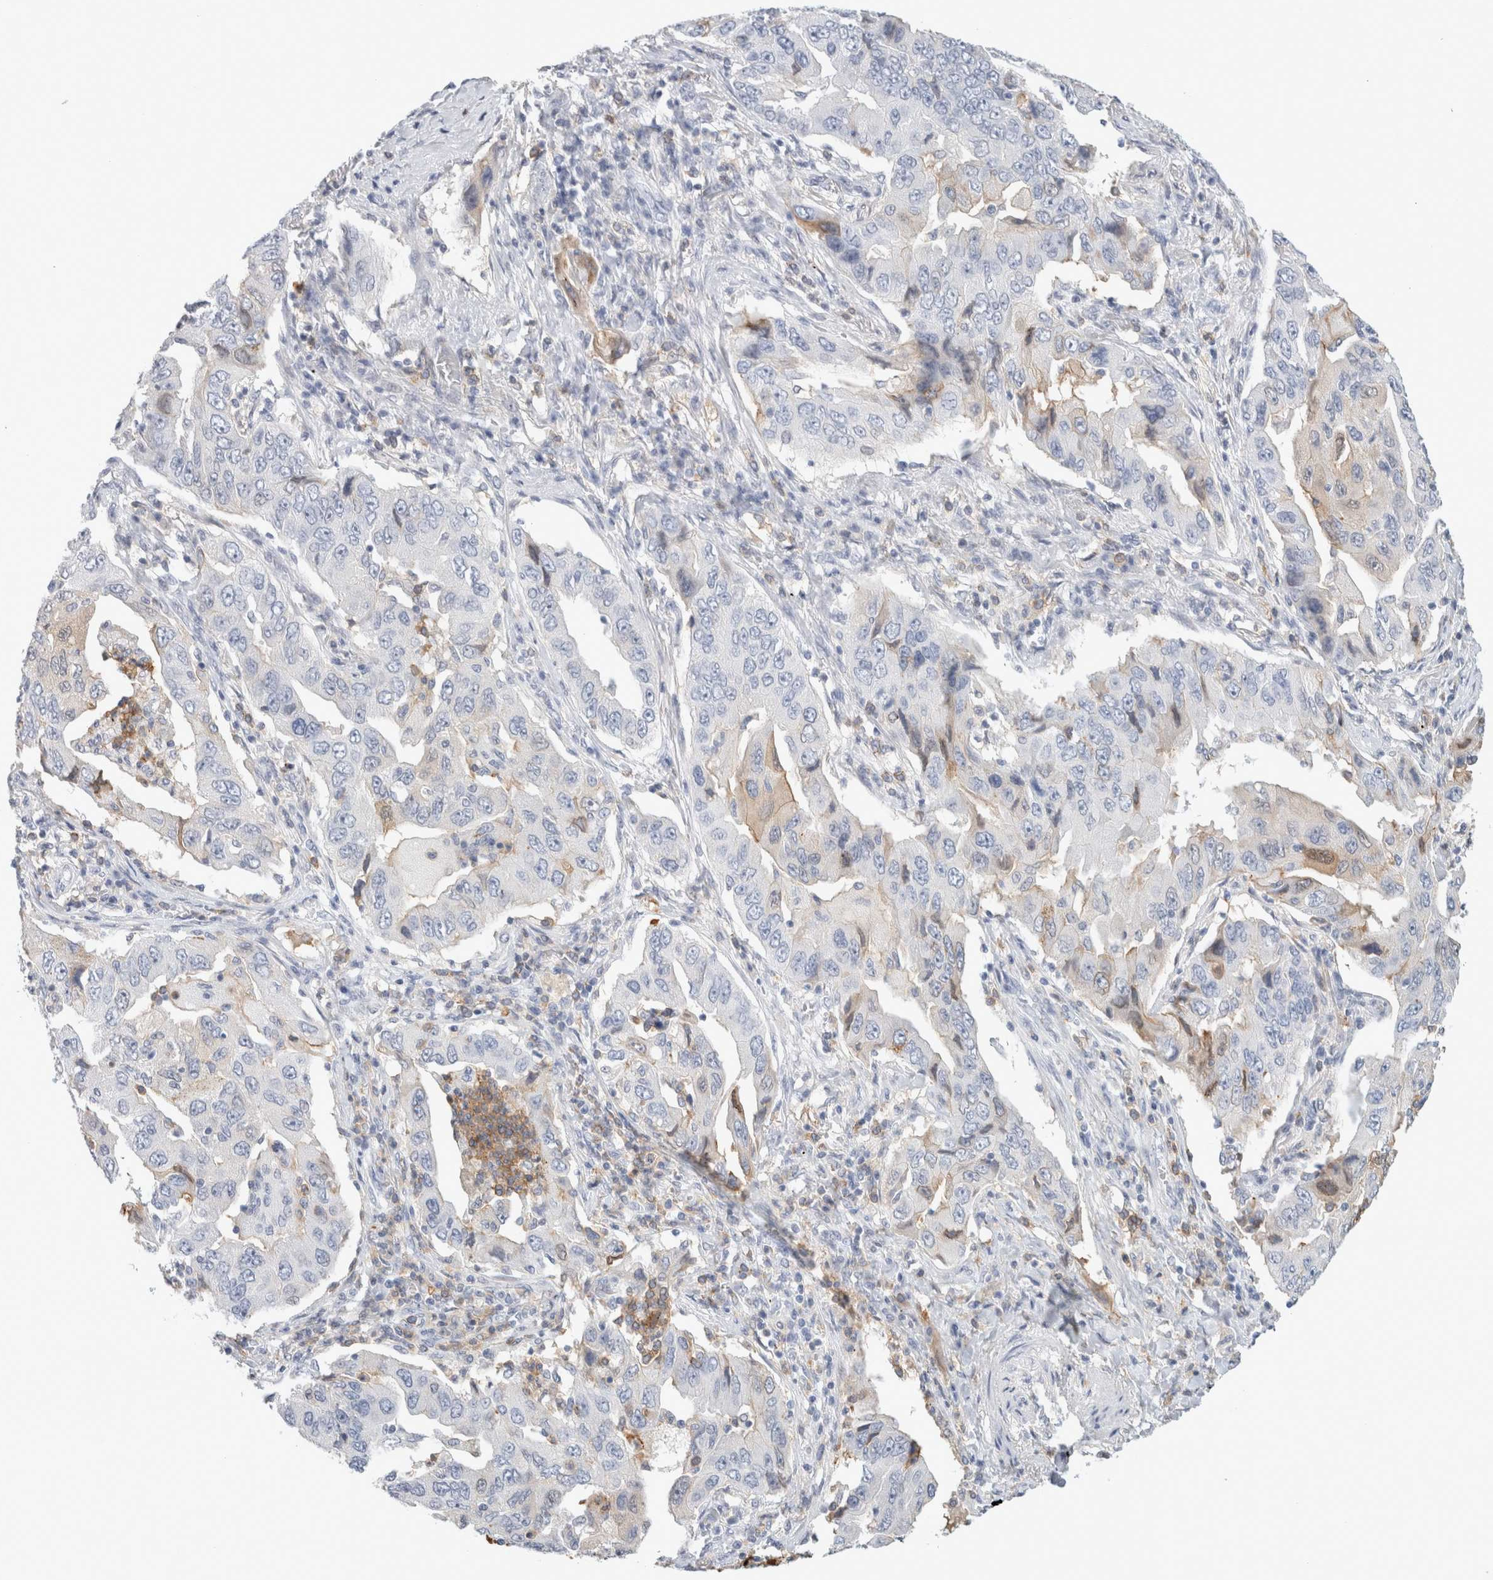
{"staining": {"intensity": "weak", "quantity": "<25%", "location": "cytoplasmic/membranous"}, "tissue": "lung cancer", "cell_type": "Tumor cells", "image_type": "cancer", "snomed": [{"axis": "morphology", "description": "Adenocarcinoma, NOS"}, {"axis": "topography", "description": "Lung"}], "caption": "Lung adenocarcinoma stained for a protein using IHC demonstrates no expression tumor cells.", "gene": "P2RY2", "patient": {"sex": "female", "age": 65}}